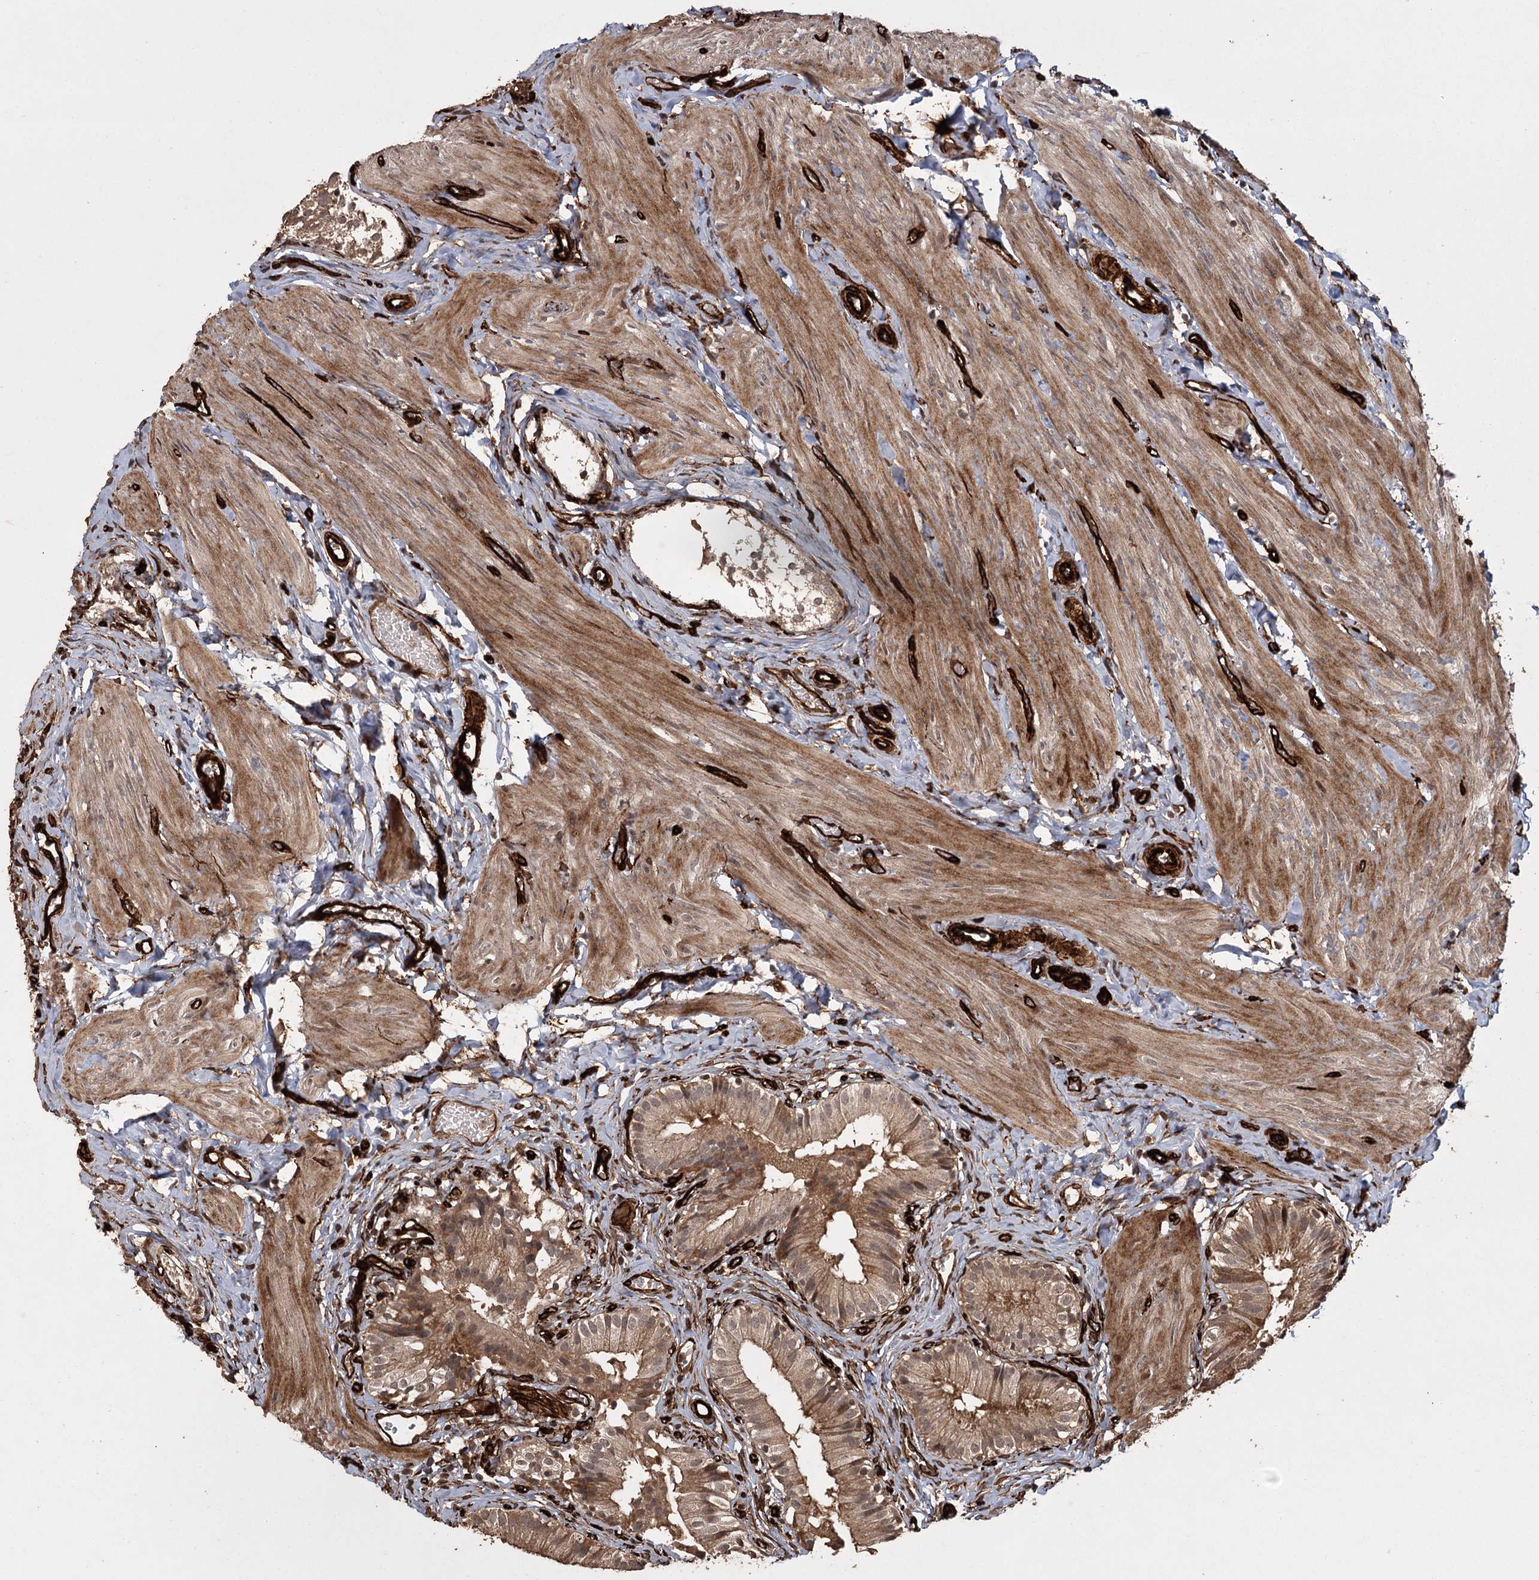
{"staining": {"intensity": "moderate", "quantity": ">75%", "location": "cytoplasmic/membranous"}, "tissue": "gallbladder", "cell_type": "Glandular cells", "image_type": "normal", "snomed": [{"axis": "morphology", "description": "Normal tissue, NOS"}, {"axis": "topography", "description": "Gallbladder"}], "caption": "Protein positivity by IHC demonstrates moderate cytoplasmic/membranous staining in about >75% of glandular cells in unremarkable gallbladder.", "gene": "RPAP3", "patient": {"sex": "female", "age": 47}}